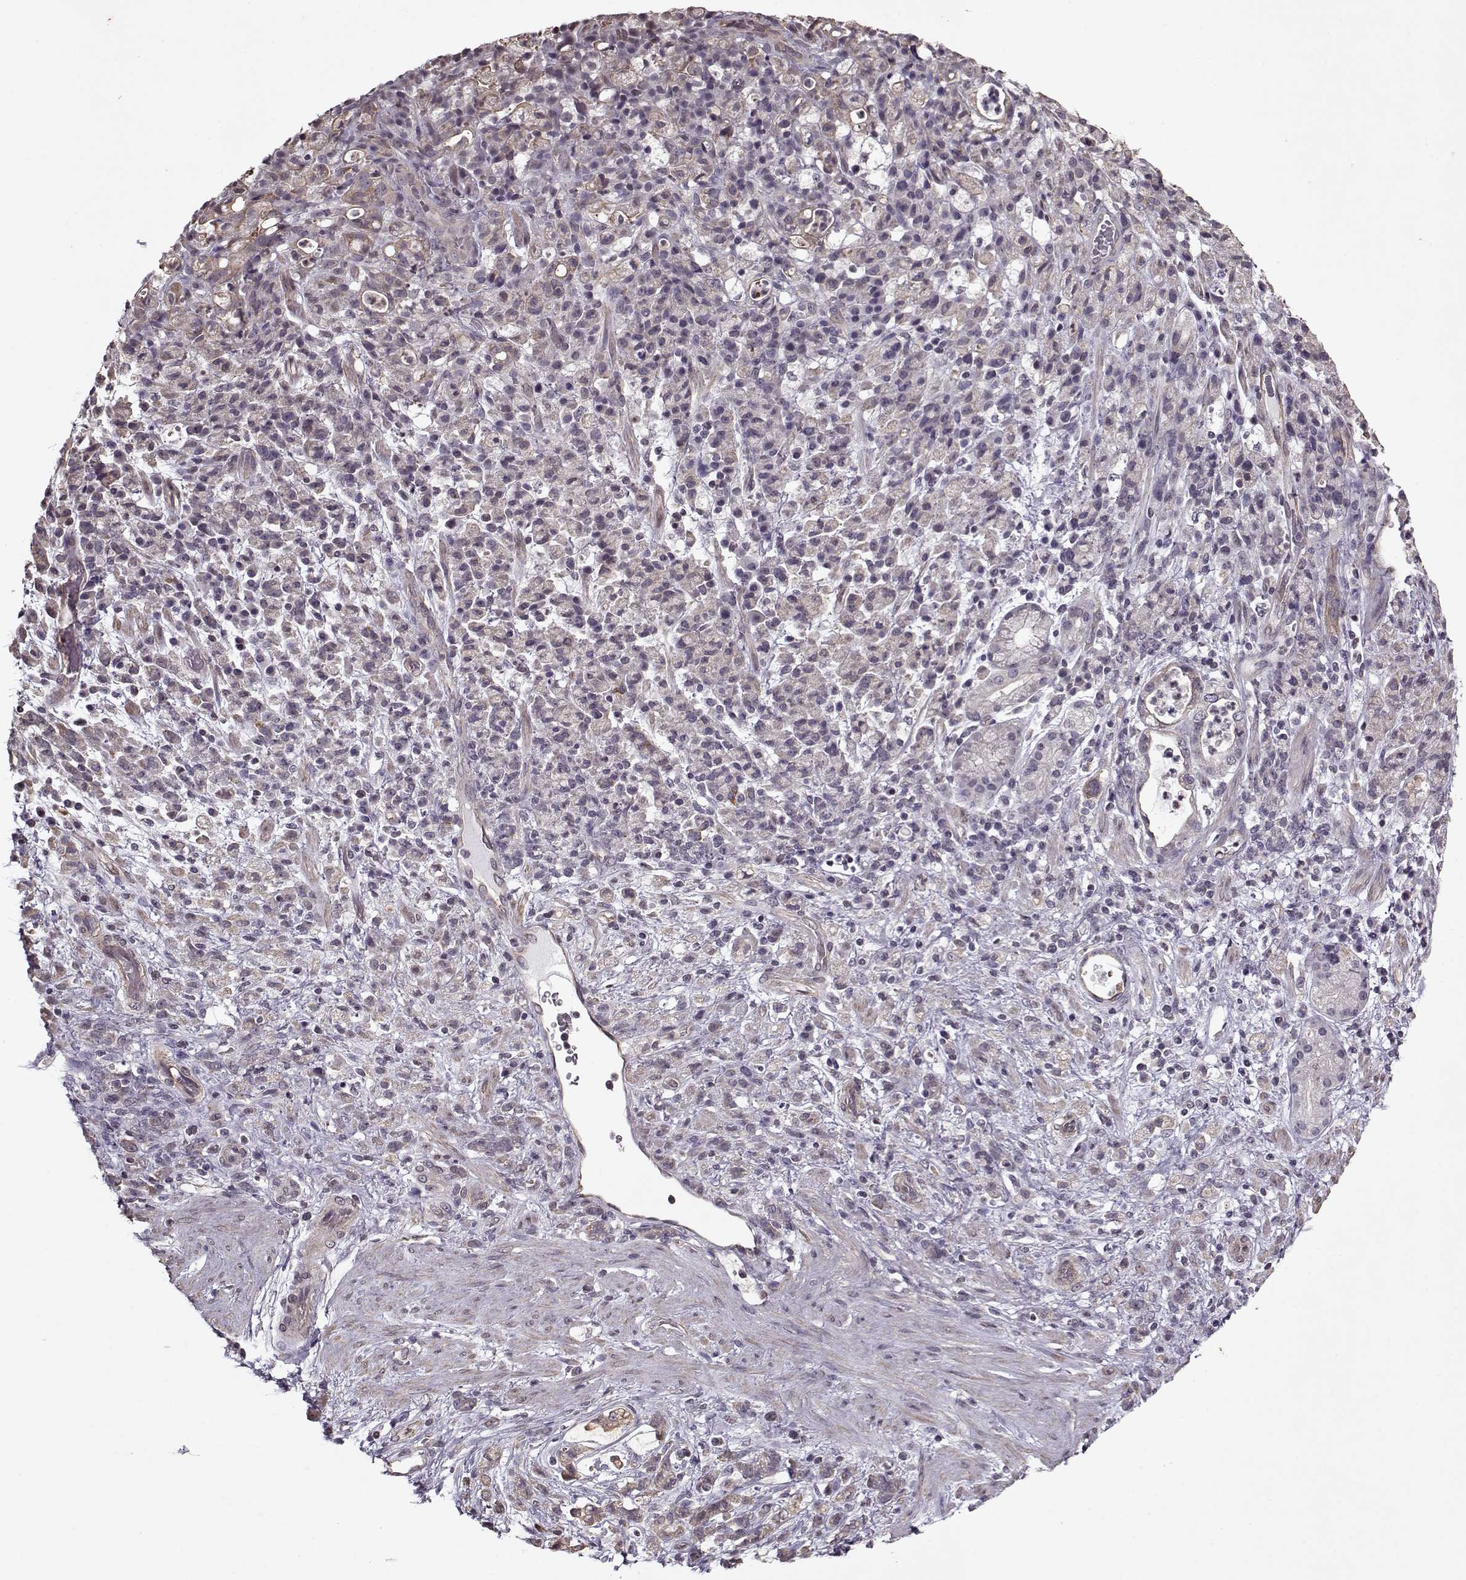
{"staining": {"intensity": "negative", "quantity": "none", "location": "none"}, "tissue": "stomach cancer", "cell_type": "Tumor cells", "image_type": "cancer", "snomed": [{"axis": "morphology", "description": "Adenocarcinoma, NOS"}, {"axis": "topography", "description": "Stomach"}], "caption": "There is no significant positivity in tumor cells of adenocarcinoma (stomach).", "gene": "KRT9", "patient": {"sex": "female", "age": 60}}